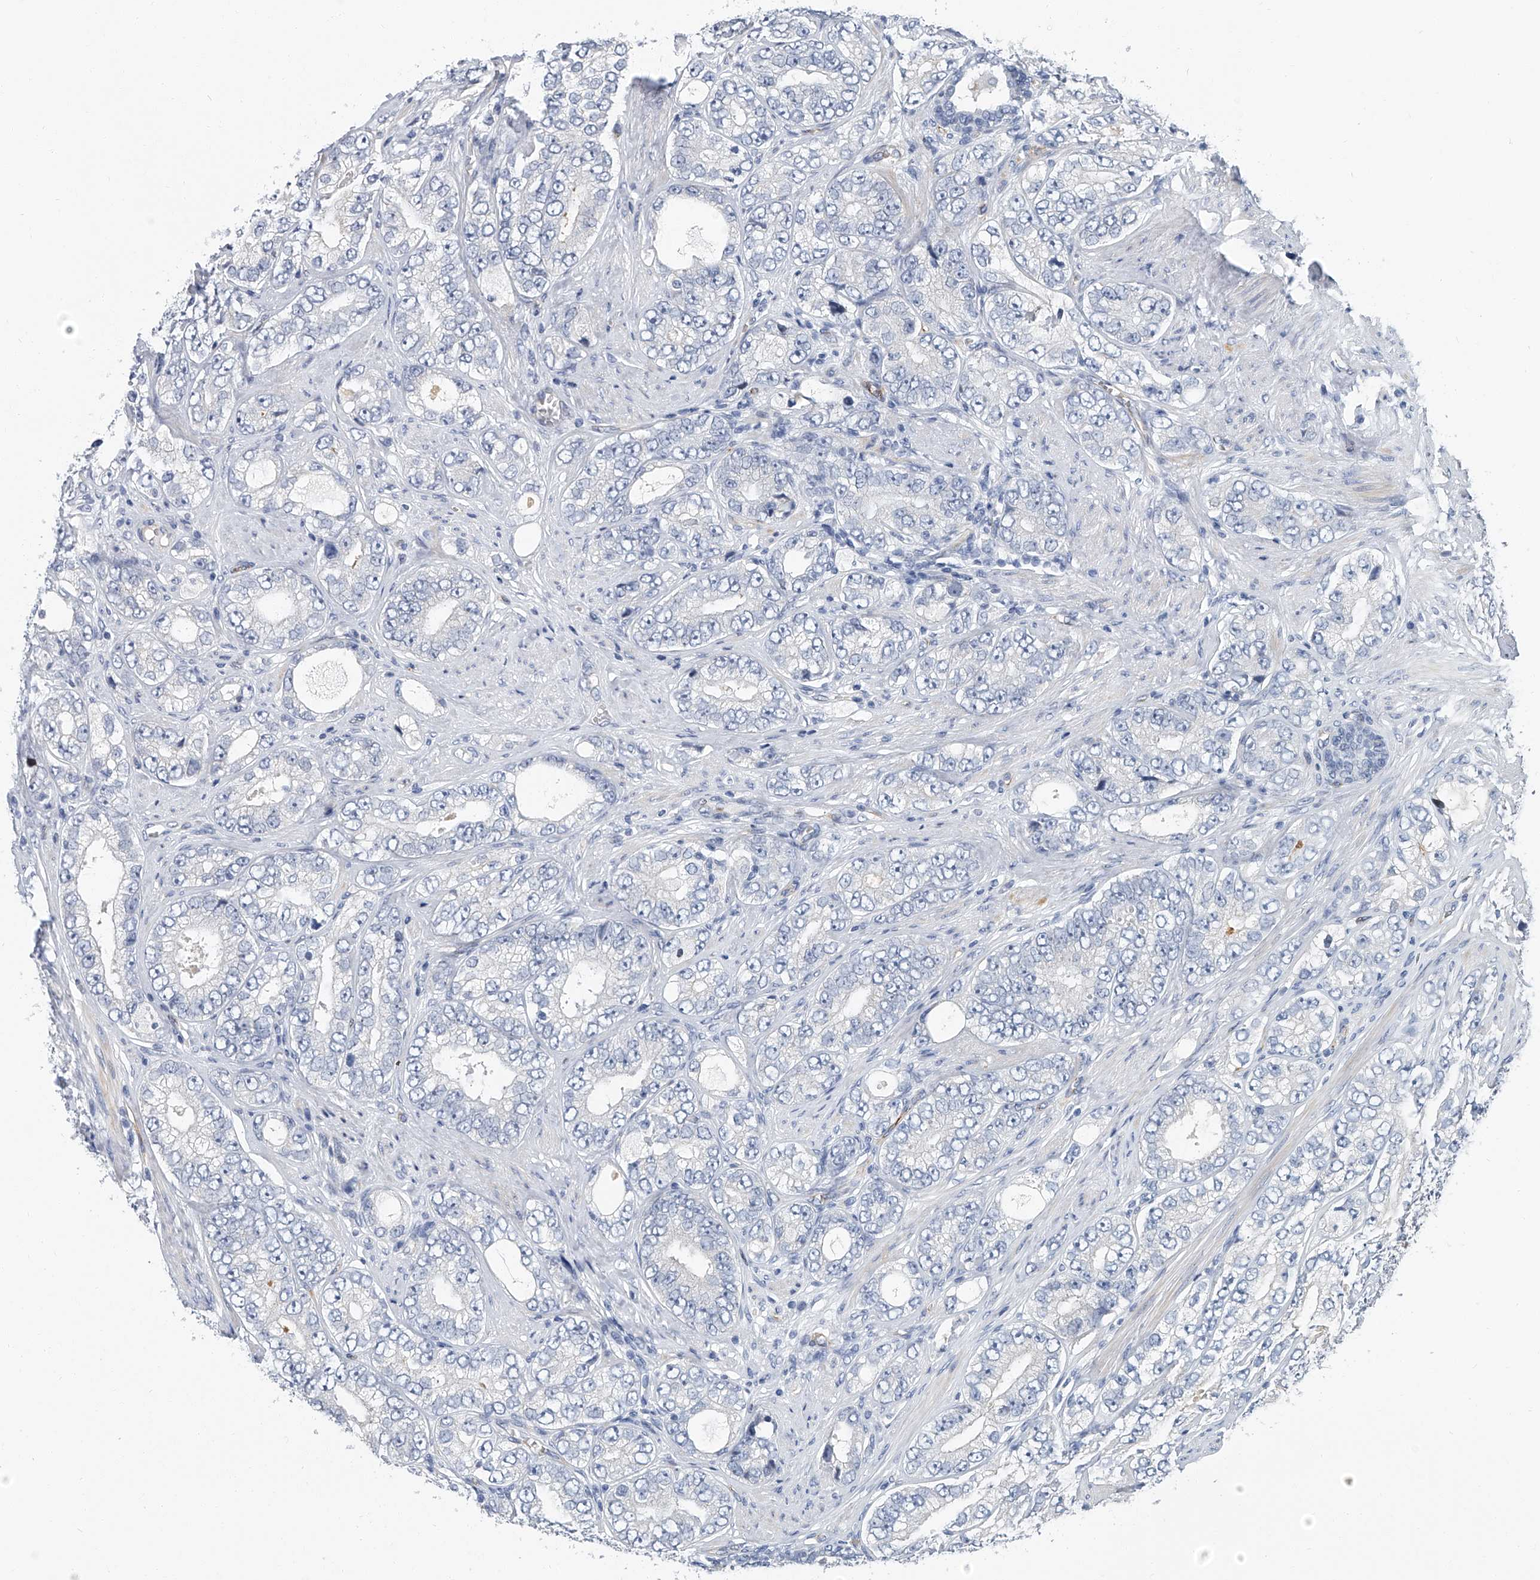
{"staining": {"intensity": "negative", "quantity": "none", "location": "none"}, "tissue": "prostate cancer", "cell_type": "Tumor cells", "image_type": "cancer", "snomed": [{"axis": "morphology", "description": "Adenocarcinoma, High grade"}, {"axis": "topography", "description": "Prostate"}], "caption": "High power microscopy image of an immunohistochemistry micrograph of prostate cancer, revealing no significant expression in tumor cells.", "gene": "KIRREL1", "patient": {"sex": "male", "age": 56}}